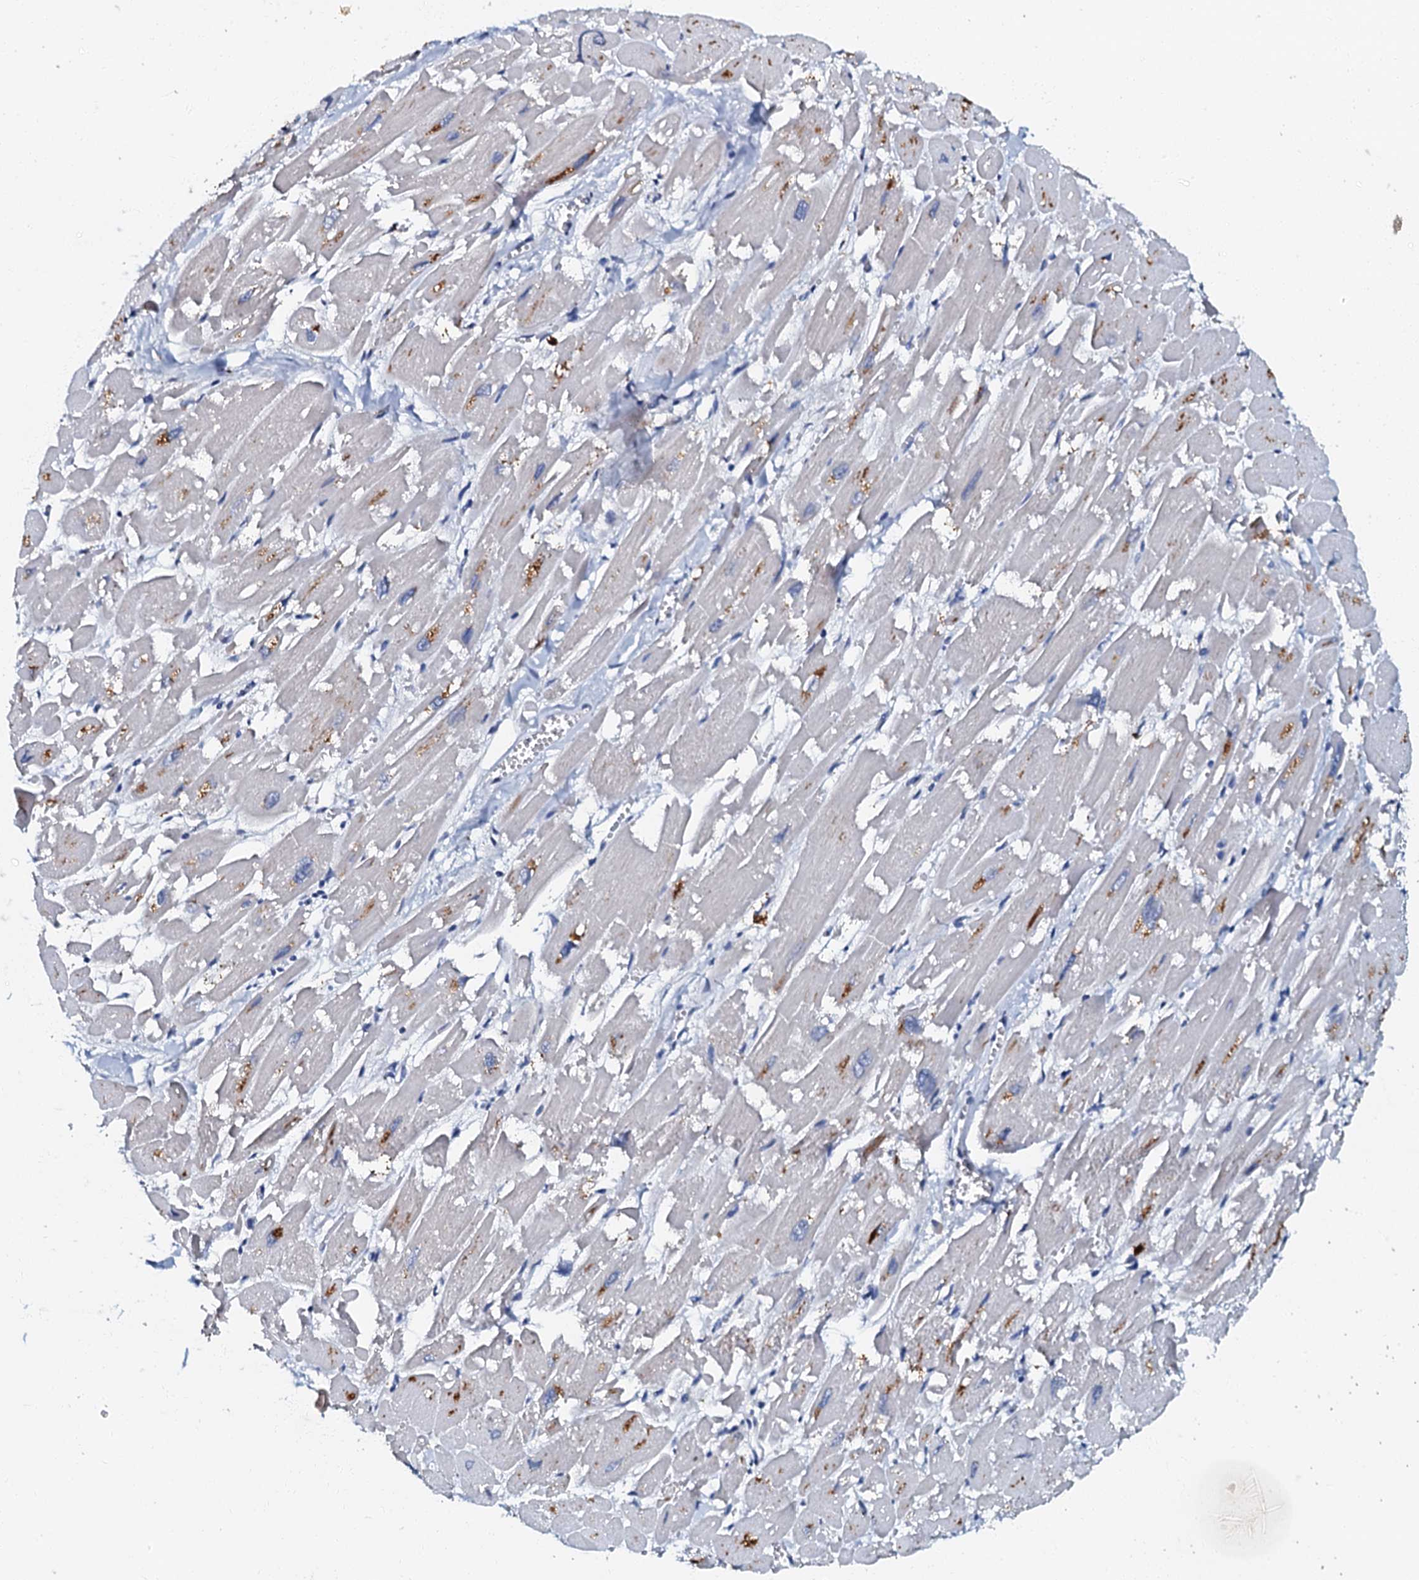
{"staining": {"intensity": "negative", "quantity": "none", "location": "none"}, "tissue": "heart muscle", "cell_type": "Cardiomyocytes", "image_type": "normal", "snomed": [{"axis": "morphology", "description": "Normal tissue, NOS"}, {"axis": "topography", "description": "Heart"}], "caption": "This is a image of immunohistochemistry (IHC) staining of benign heart muscle, which shows no expression in cardiomyocytes.", "gene": "OLAH", "patient": {"sex": "male", "age": 54}}